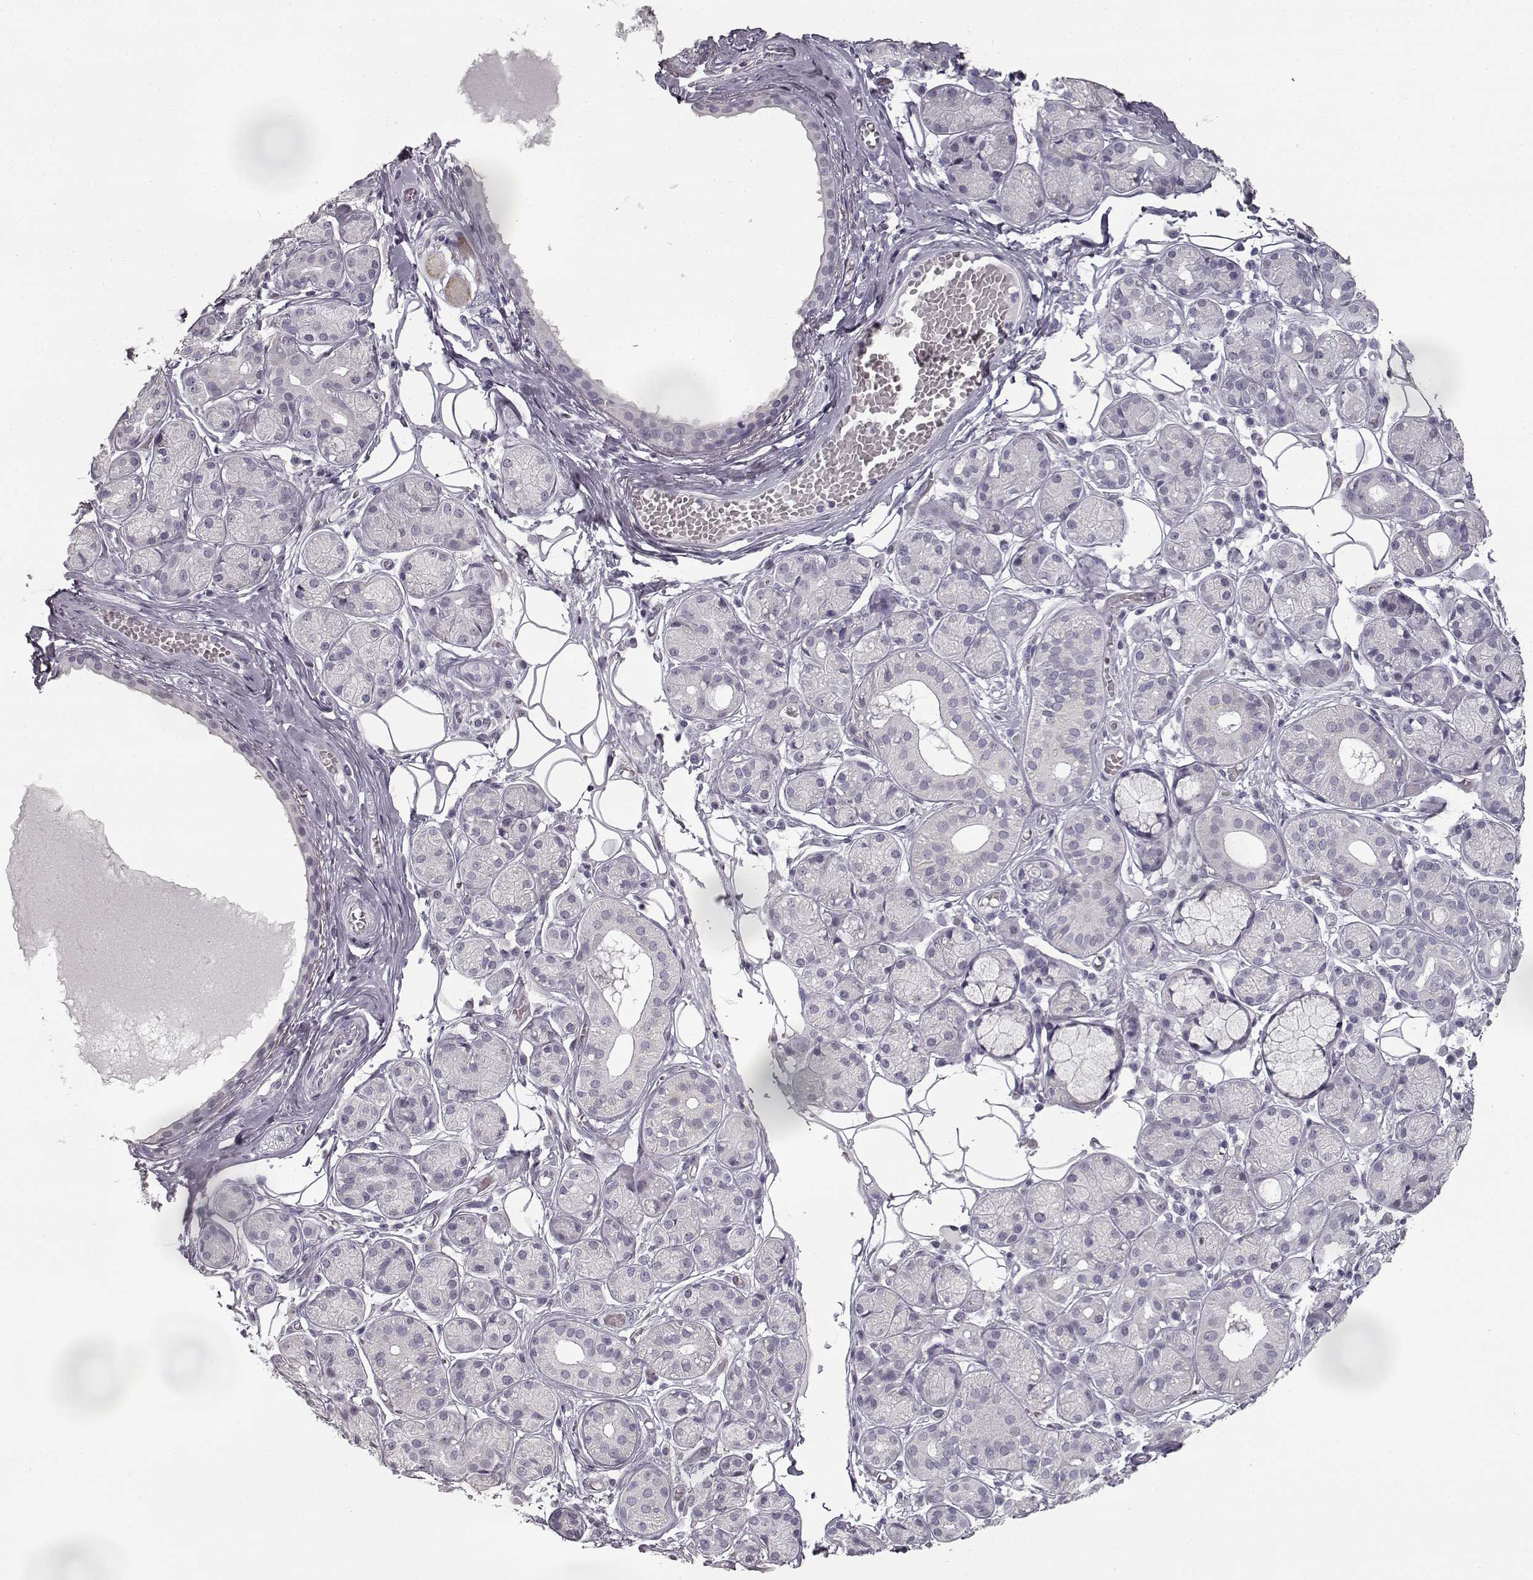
{"staining": {"intensity": "negative", "quantity": "none", "location": "none"}, "tissue": "salivary gland", "cell_type": "Glandular cells", "image_type": "normal", "snomed": [{"axis": "morphology", "description": "Normal tissue, NOS"}, {"axis": "topography", "description": "Salivary gland"}, {"axis": "topography", "description": "Peripheral nerve tissue"}], "caption": "Protein analysis of normal salivary gland demonstrates no significant staining in glandular cells. (DAB (3,3'-diaminobenzidine) immunohistochemistry with hematoxylin counter stain).", "gene": "SEMG2", "patient": {"sex": "male", "age": 71}}